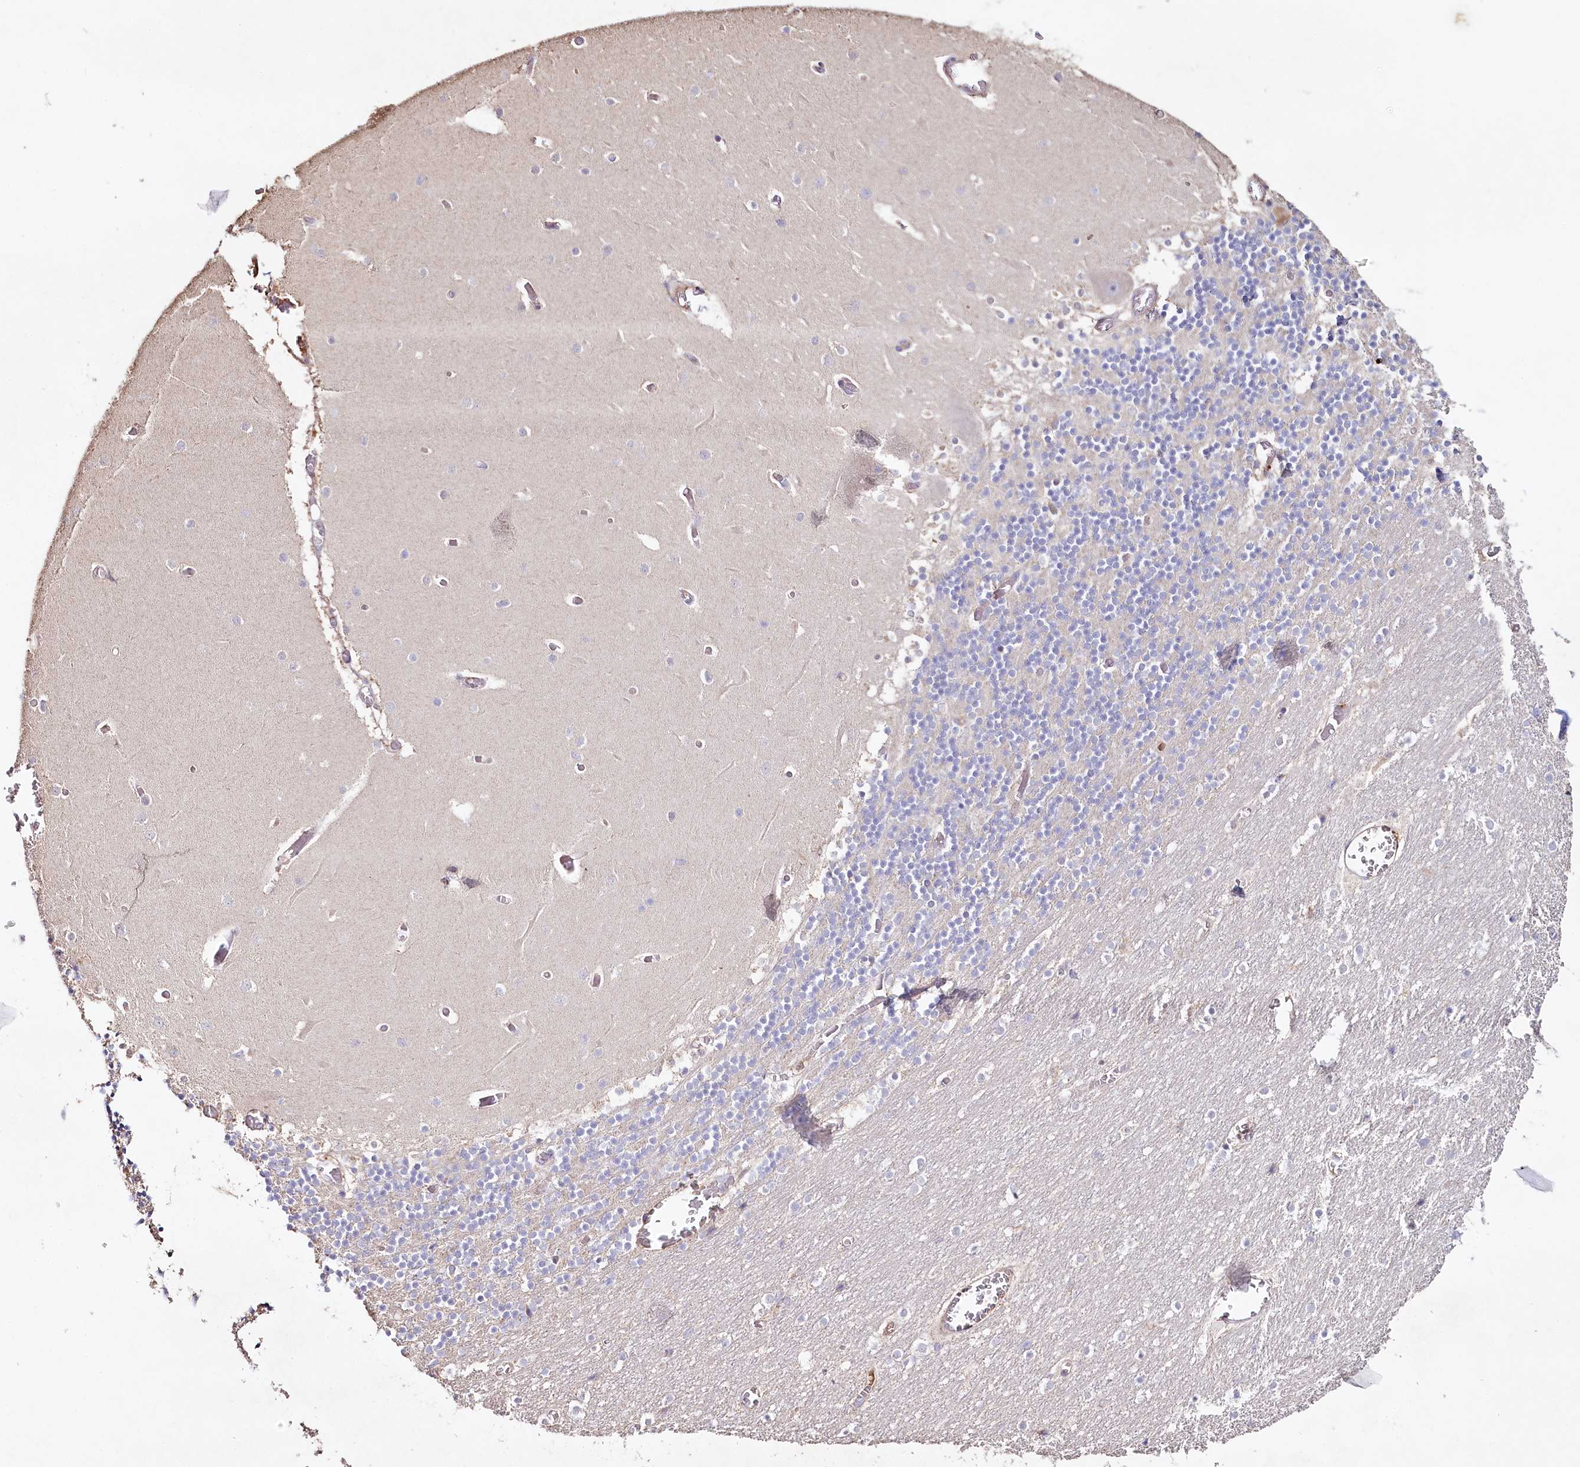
{"staining": {"intensity": "negative", "quantity": "none", "location": "none"}, "tissue": "cerebellum", "cell_type": "Cells in granular layer", "image_type": "normal", "snomed": [{"axis": "morphology", "description": "Normal tissue, NOS"}, {"axis": "topography", "description": "Cerebellum"}], "caption": "The image shows no staining of cells in granular layer in benign cerebellum. The staining was performed using DAB (3,3'-diaminobenzidine) to visualize the protein expression in brown, while the nuclei were stained in blue with hematoxylin (Magnification: 20x).", "gene": "RBP5", "patient": {"sex": "female", "age": 28}}